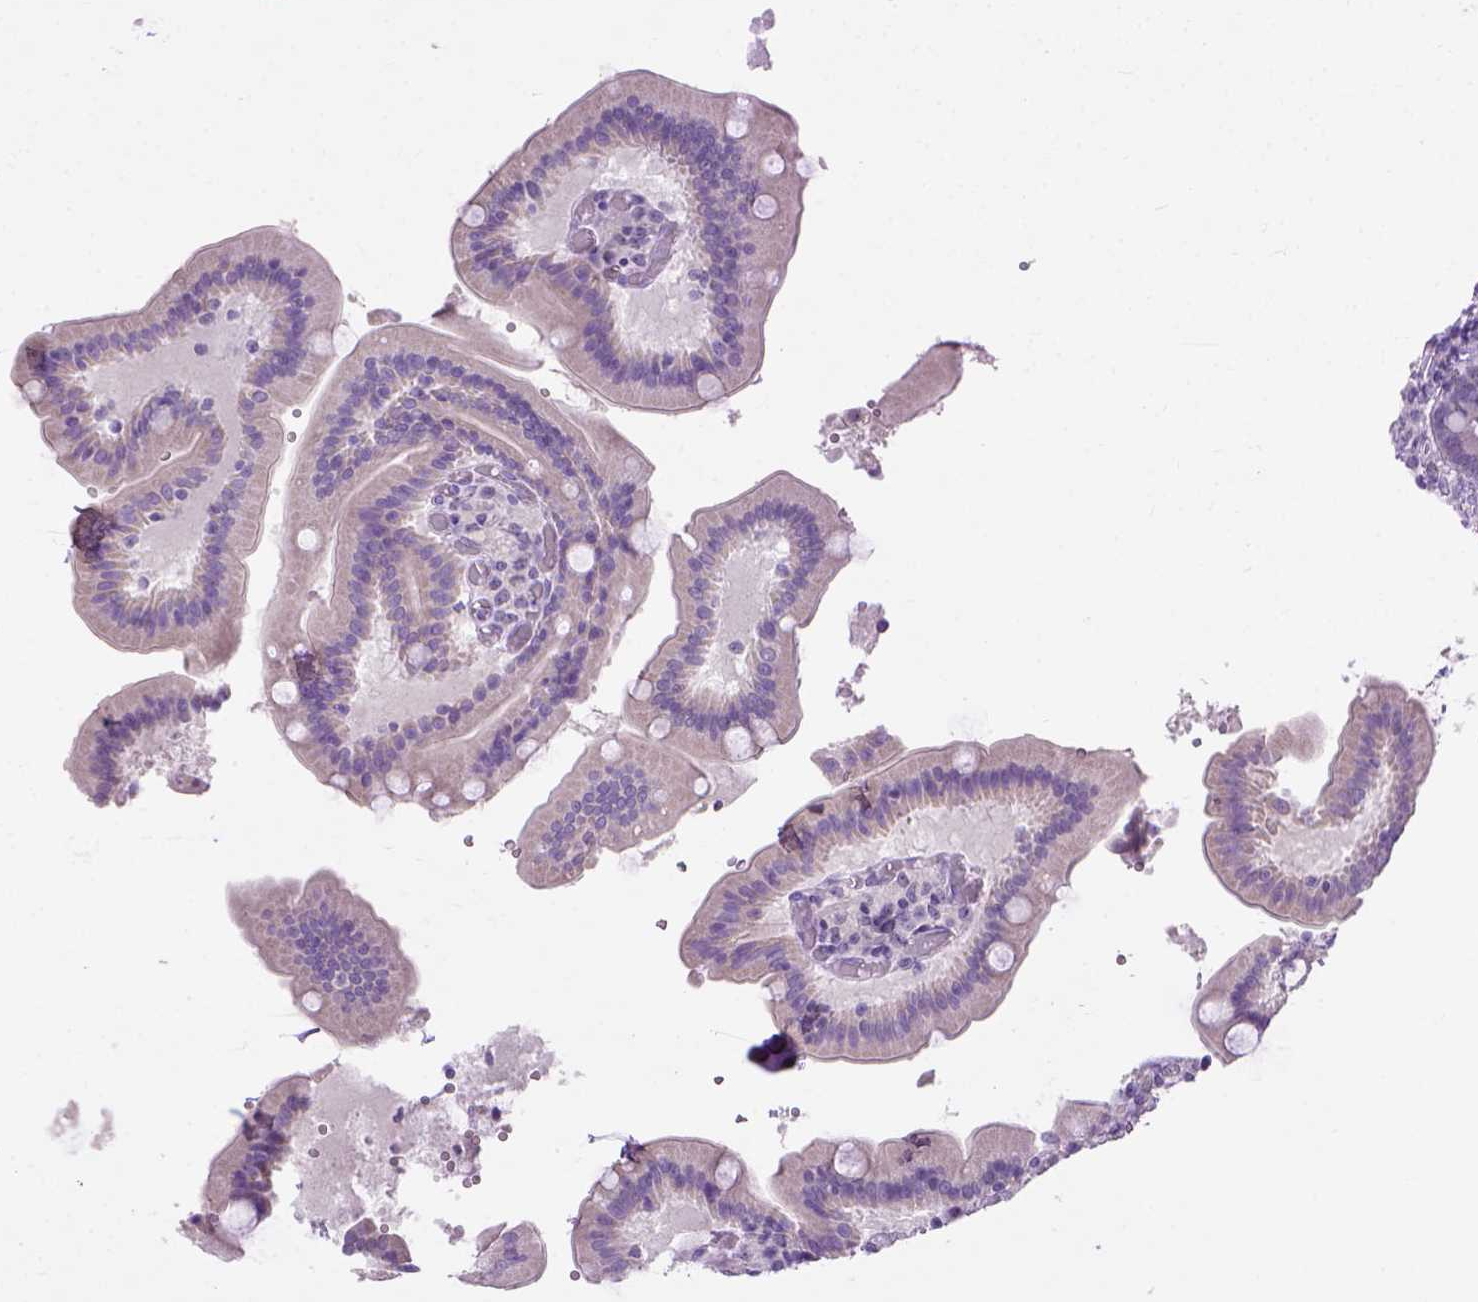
{"staining": {"intensity": "negative", "quantity": "none", "location": "none"}, "tissue": "duodenum", "cell_type": "Glandular cells", "image_type": "normal", "snomed": [{"axis": "morphology", "description": "Normal tissue, NOS"}, {"axis": "topography", "description": "Duodenum"}], "caption": "High magnification brightfield microscopy of unremarkable duodenum stained with DAB (3,3'-diaminobenzidine) (brown) and counterstained with hematoxylin (blue): glandular cells show no significant staining. The staining is performed using DAB (3,3'-diaminobenzidine) brown chromogen with nuclei counter-stained in using hematoxylin.", "gene": "UTP4", "patient": {"sex": "female", "age": 62}}